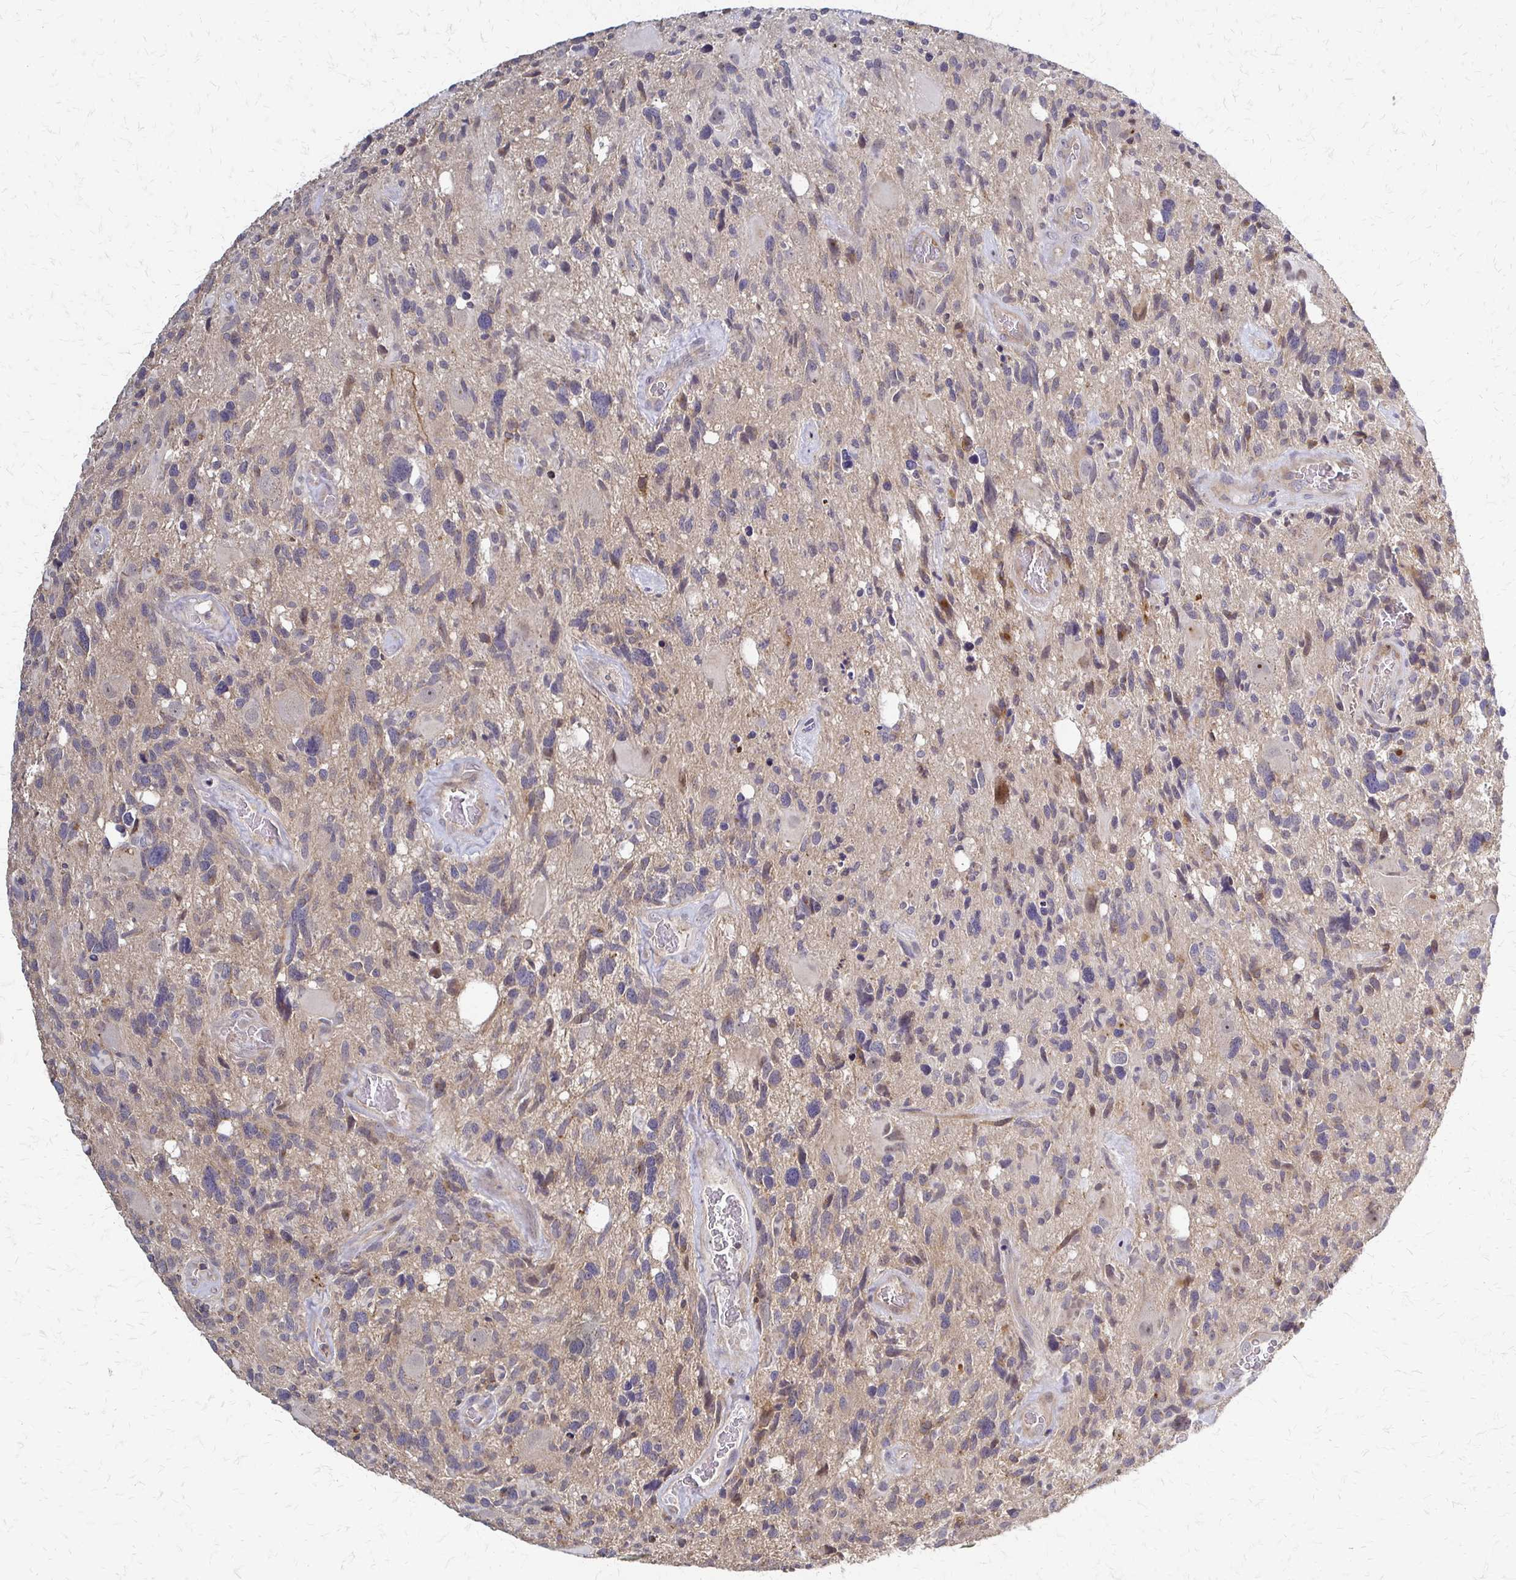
{"staining": {"intensity": "weak", "quantity": "<25%", "location": "cytoplasmic/membranous"}, "tissue": "glioma", "cell_type": "Tumor cells", "image_type": "cancer", "snomed": [{"axis": "morphology", "description": "Glioma, malignant, High grade"}, {"axis": "topography", "description": "Brain"}], "caption": "DAB (3,3'-diaminobenzidine) immunohistochemical staining of glioma exhibits no significant expression in tumor cells.", "gene": "SLC9A9", "patient": {"sex": "male", "age": 49}}